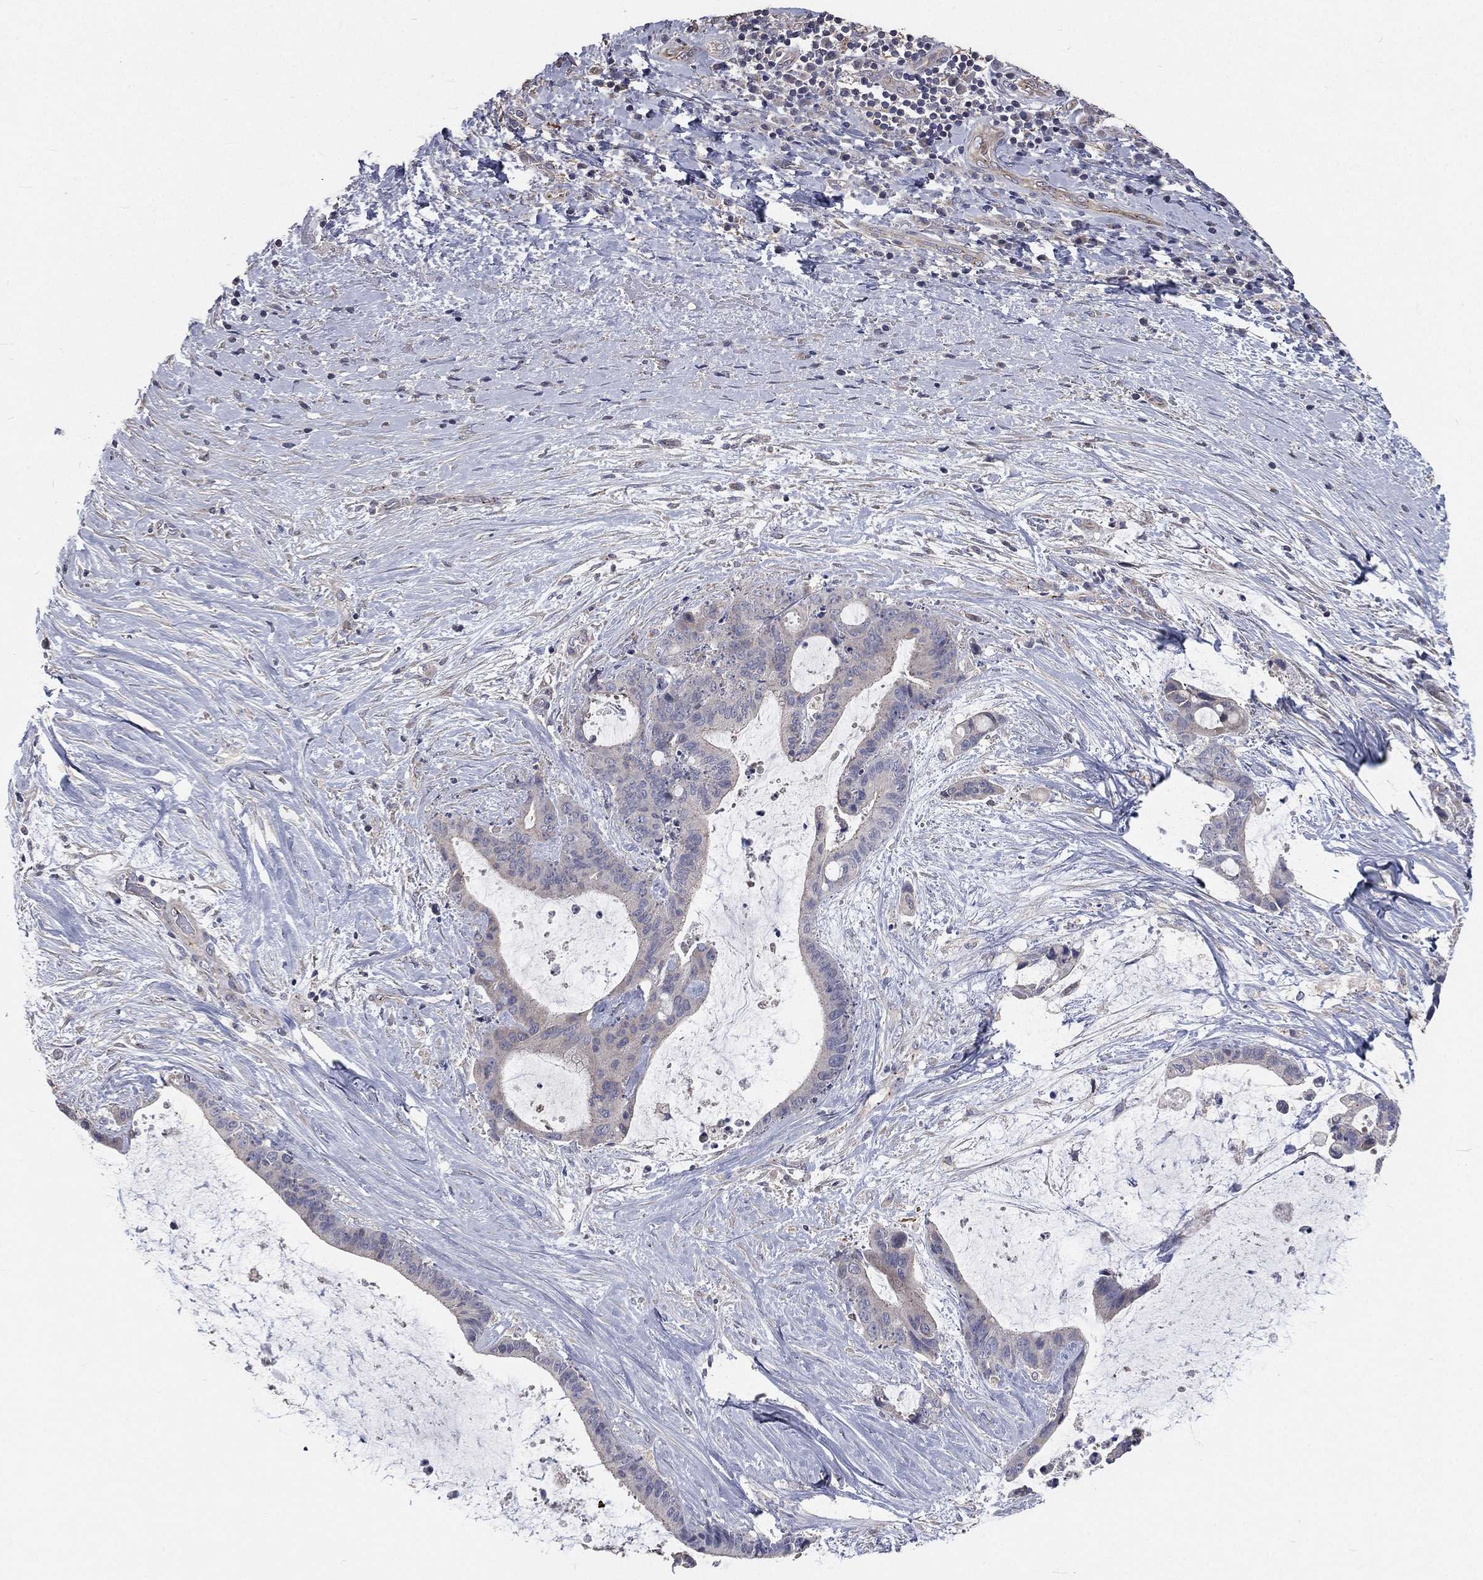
{"staining": {"intensity": "weak", "quantity": "<25%", "location": "cytoplasmic/membranous"}, "tissue": "liver cancer", "cell_type": "Tumor cells", "image_type": "cancer", "snomed": [{"axis": "morphology", "description": "Cholangiocarcinoma"}, {"axis": "topography", "description": "Liver"}], "caption": "Liver cancer (cholangiocarcinoma) was stained to show a protein in brown. There is no significant positivity in tumor cells. (Immunohistochemistry (ihc), brightfield microscopy, high magnification).", "gene": "CROCC", "patient": {"sex": "female", "age": 73}}